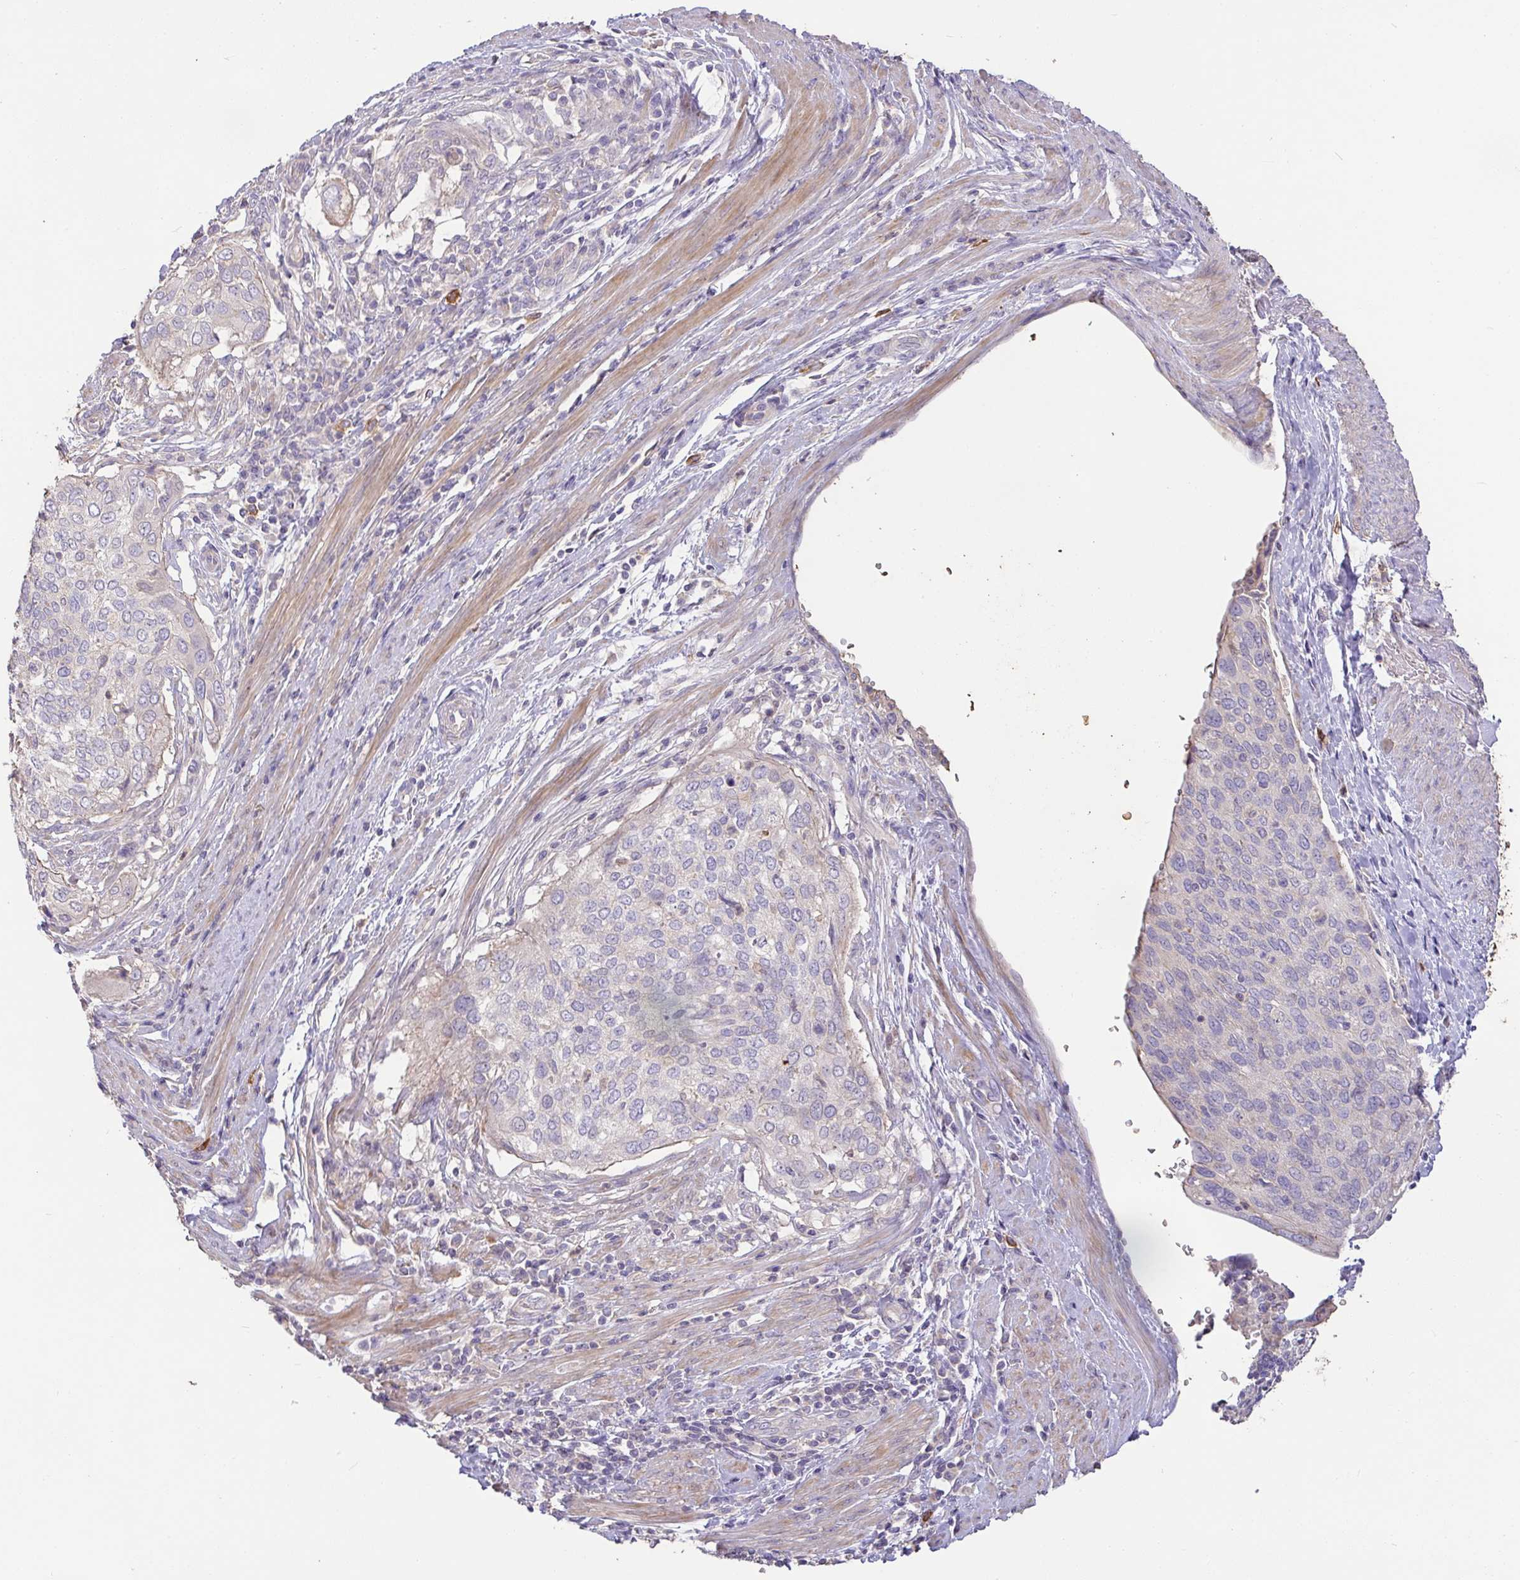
{"staining": {"intensity": "negative", "quantity": "none", "location": "none"}, "tissue": "cervical cancer", "cell_type": "Tumor cells", "image_type": "cancer", "snomed": [{"axis": "morphology", "description": "Squamous cell carcinoma, NOS"}, {"axis": "topography", "description": "Cervix"}], "caption": "Immunohistochemical staining of cervical squamous cell carcinoma reveals no significant positivity in tumor cells.", "gene": "FCER1A", "patient": {"sex": "female", "age": 38}}